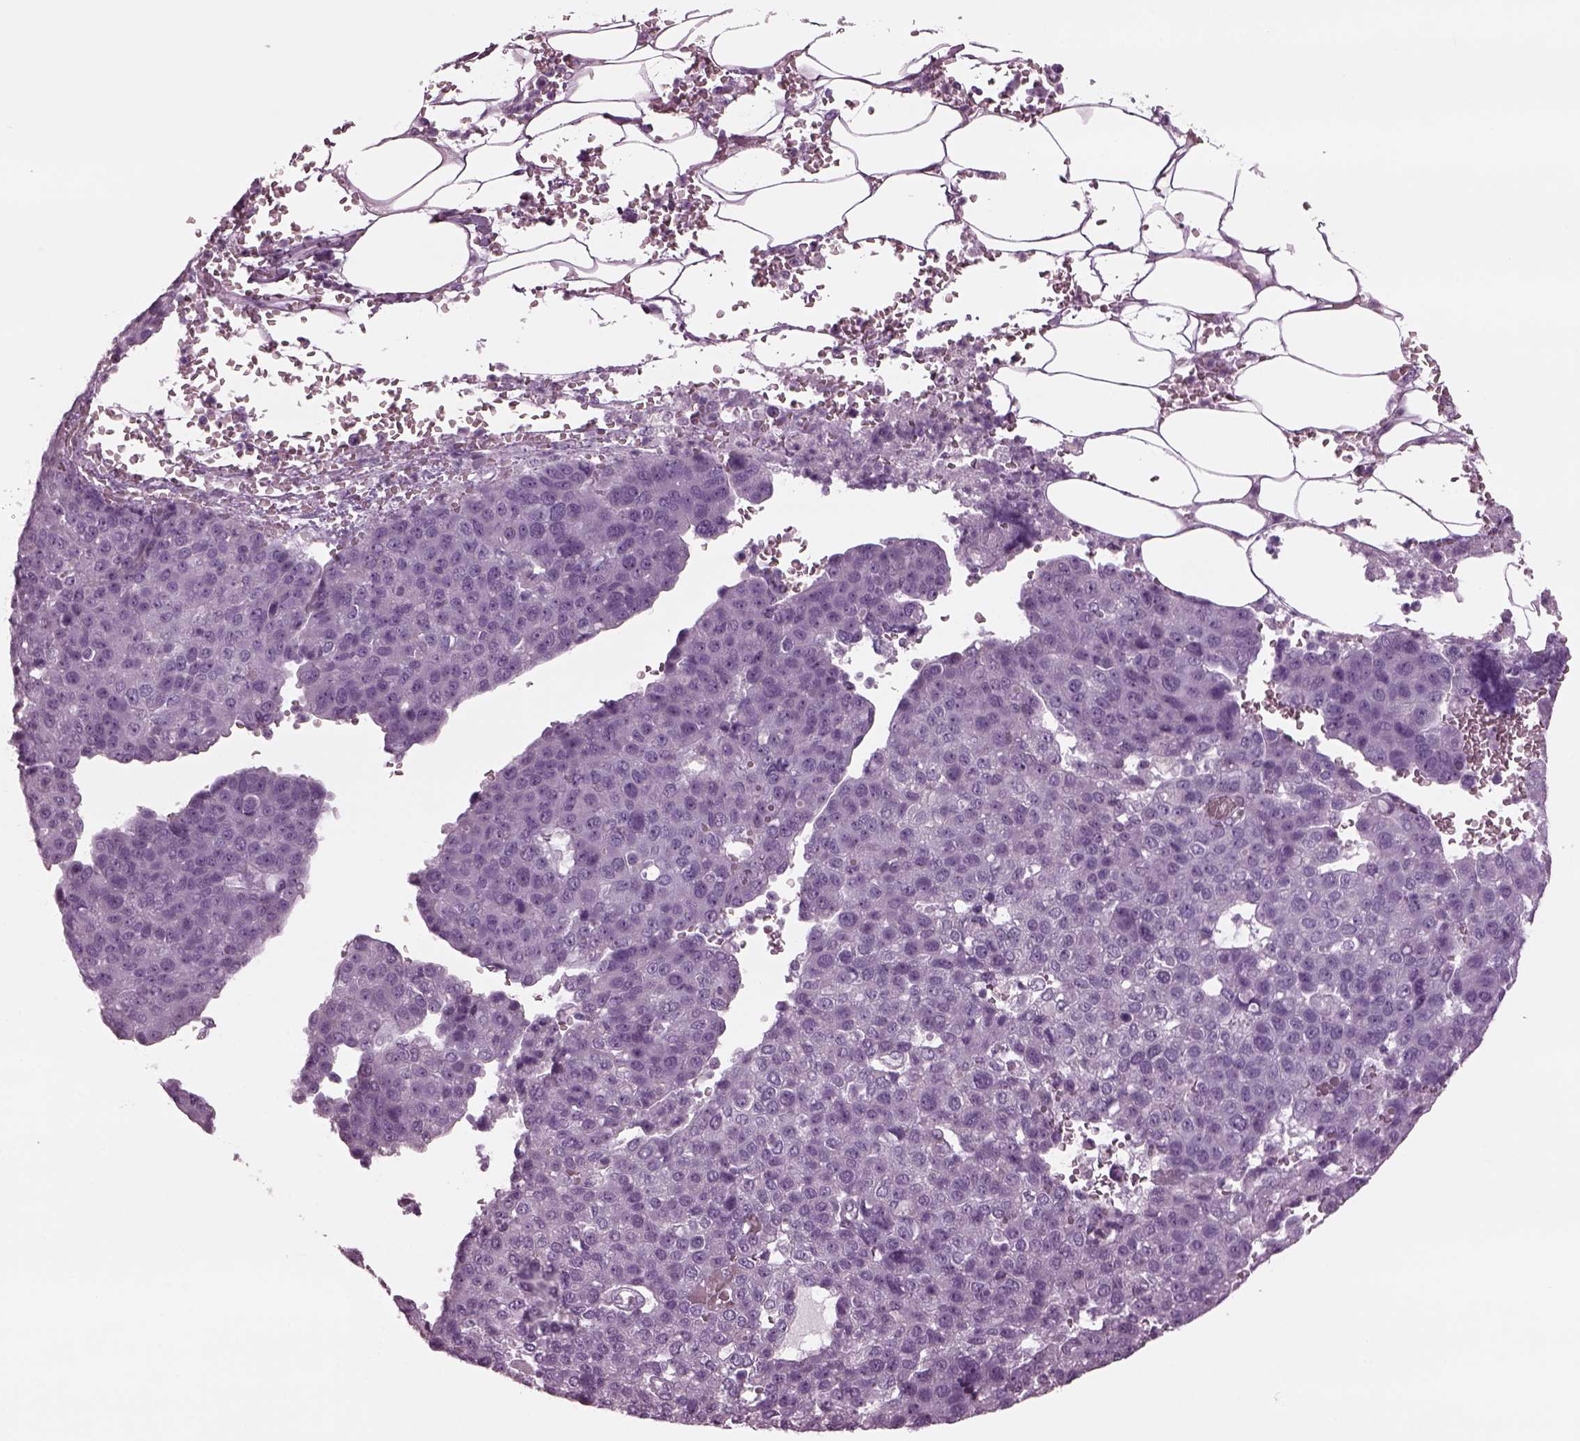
{"staining": {"intensity": "negative", "quantity": "none", "location": "none"}, "tissue": "pancreatic cancer", "cell_type": "Tumor cells", "image_type": "cancer", "snomed": [{"axis": "morphology", "description": "Adenocarcinoma, NOS"}, {"axis": "topography", "description": "Pancreas"}], "caption": "Immunohistochemistry histopathology image of human pancreatic cancer (adenocarcinoma) stained for a protein (brown), which reveals no staining in tumor cells.", "gene": "TPPP2", "patient": {"sex": "female", "age": 61}}